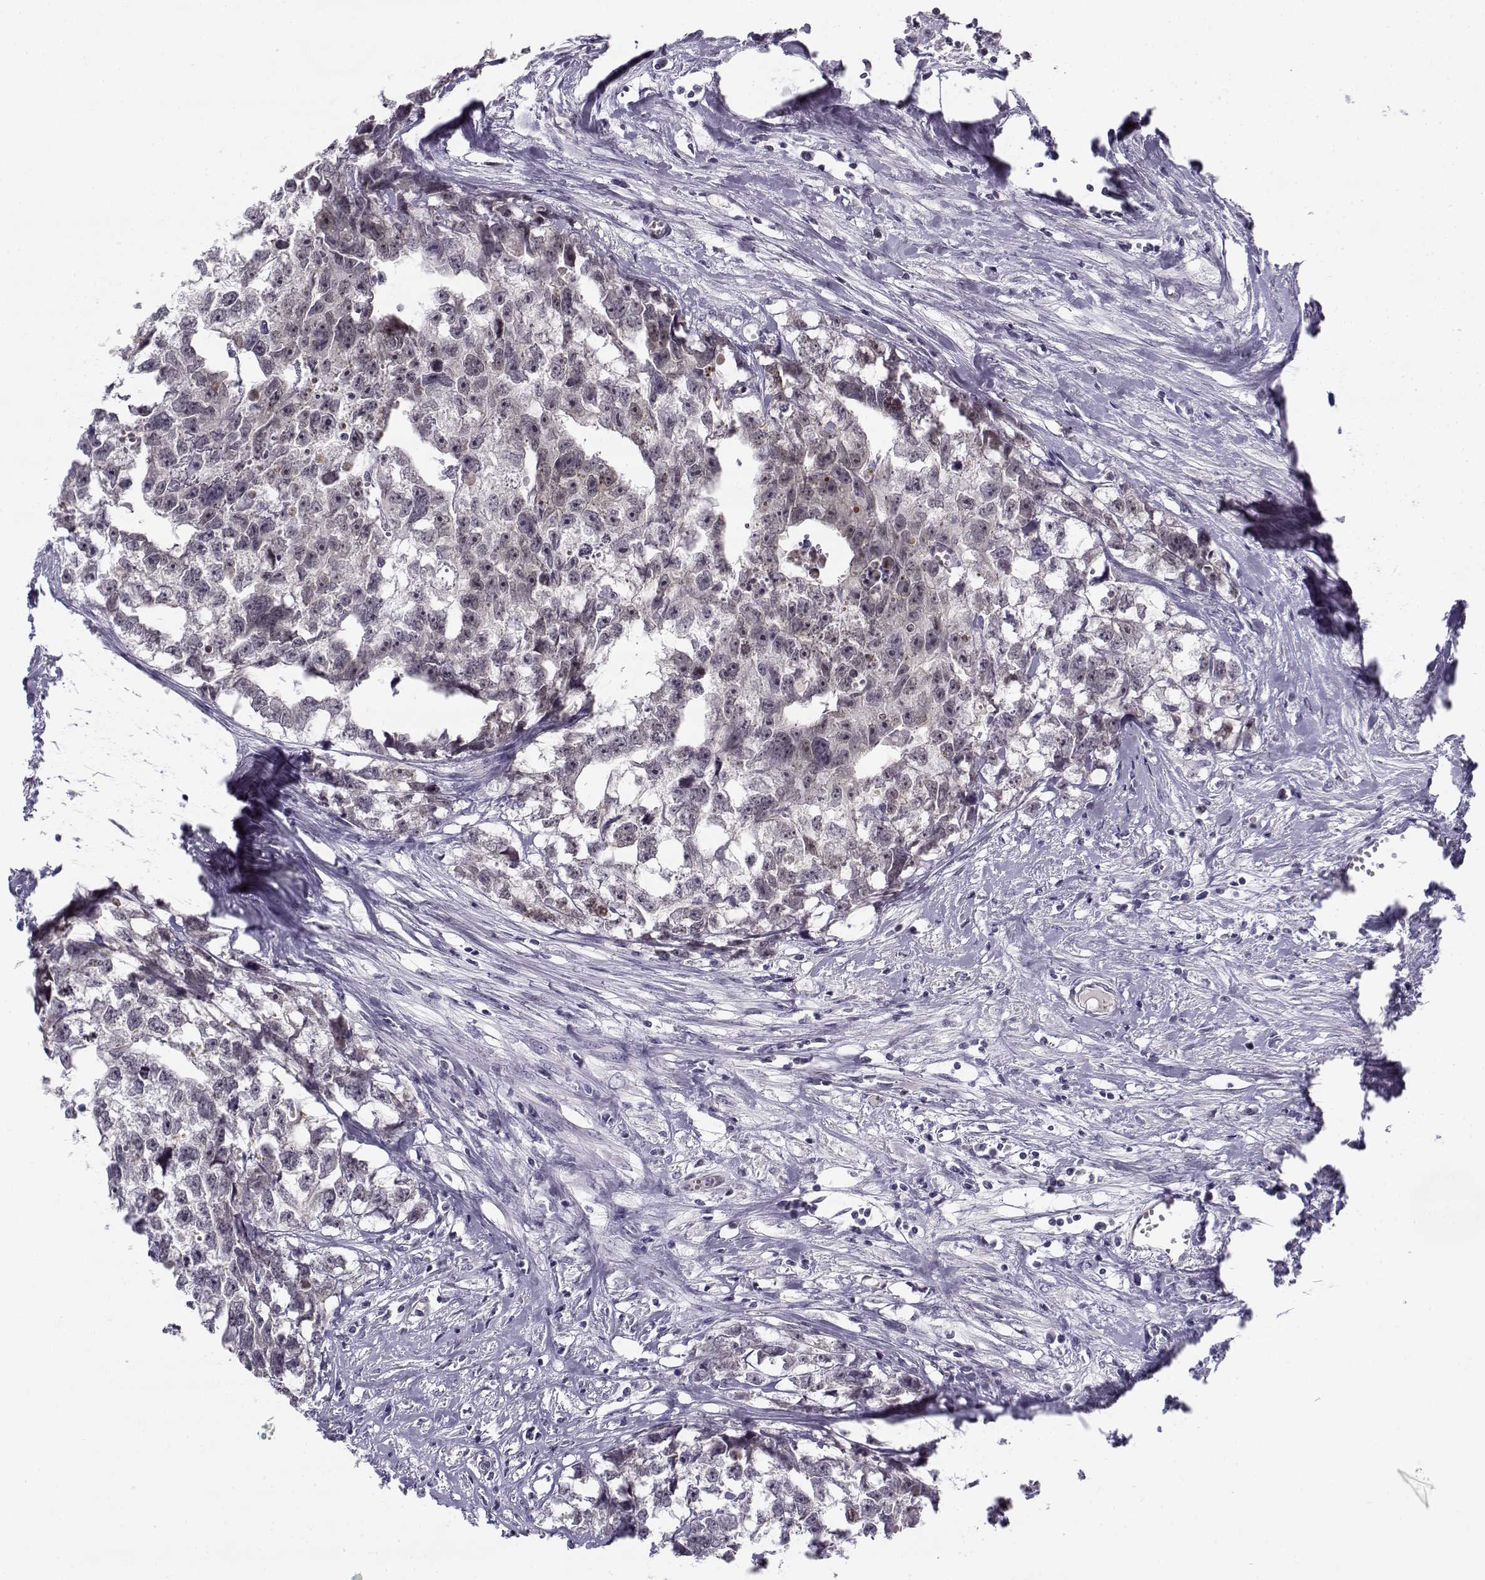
{"staining": {"intensity": "negative", "quantity": "none", "location": "none"}, "tissue": "testis cancer", "cell_type": "Tumor cells", "image_type": "cancer", "snomed": [{"axis": "morphology", "description": "Carcinoma, Embryonal, NOS"}, {"axis": "morphology", "description": "Teratoma, malignant, NOS"}, {"axis": "topography", "description": "Testis"}], "caption": "DAB immunohistochemical staining of testis cancer exhibits no significant positivity in tumor cells.", "gene": "DDX25", "patient": {"sex": "male", "age": 44}}